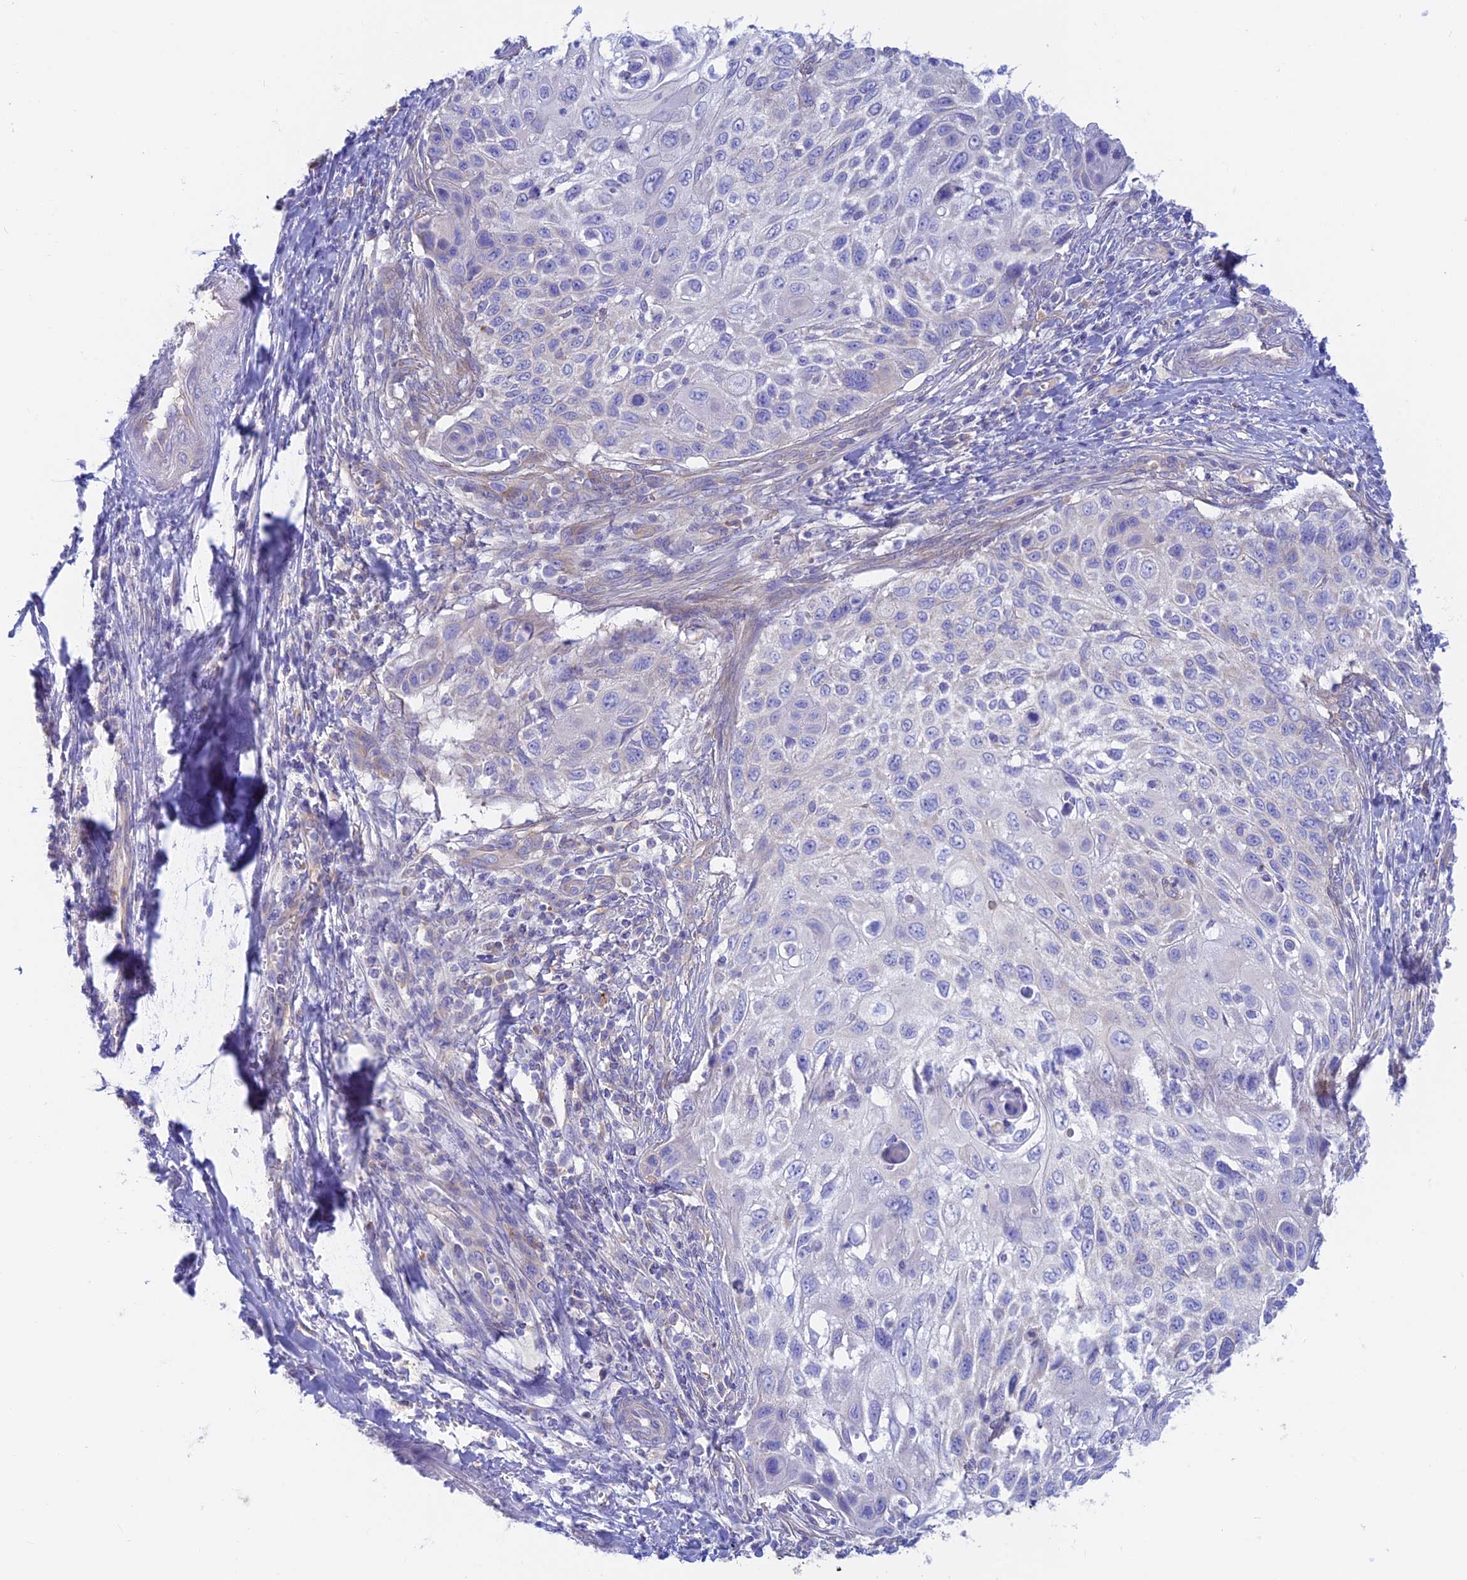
{"staining": {"intensity": "negative", "quantity": "none", "location": "none"}, "tissue": "cervical cancer", "cell_type": "Tumor cells", "image_type": "cancer", "snomed": [{"axis": "morphology", "description": "Squamous cell carcinoma, NOS"}, {"axis": "topography", "description": "Cervix"}], "caption": "DAB immunohistochemical staining of cervical squamous cell carcinoma shows no significant staining in tumor cells.", "gene": "LZTFL1", "patient": {"sex": "female", "age": 70}}